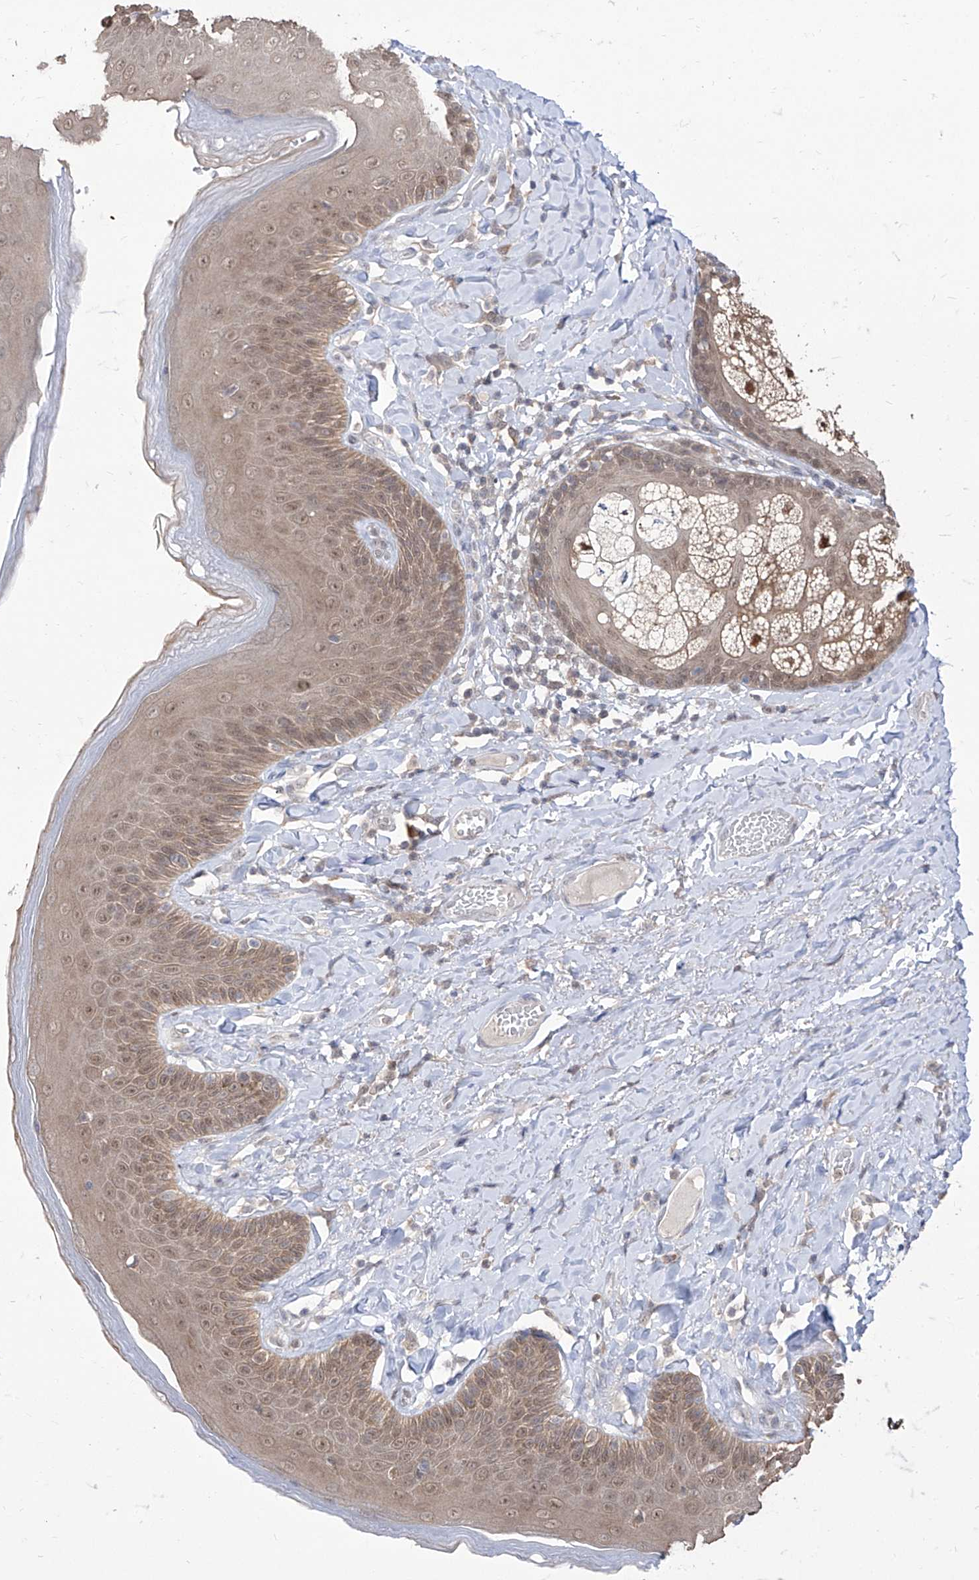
{"staining": {"intensity": "moderate", "quantity": ">75%", "location": "cytoplasmic/membranous,nuclear"}, "tissue": "skin", "cell_type": "Epidermal cells", "image_type": "normal", "snomed": [{"axis": "morphology", "description": "Normal tissue, NOS"}, {"axis": "topography", "description": "Anal"}], "caption": "Immunohistochemical staining of normal skin reveals moderate cytoplasmic/membranous,nuclear protein staining in about >75% of epidermal cells. The protein is stained brown, and the nuclei are stained in blue (DAB IHC with brightfield microscopy, high magnification).", "gene": "BROX", "patient": {"sex": "male", "age": 69}}